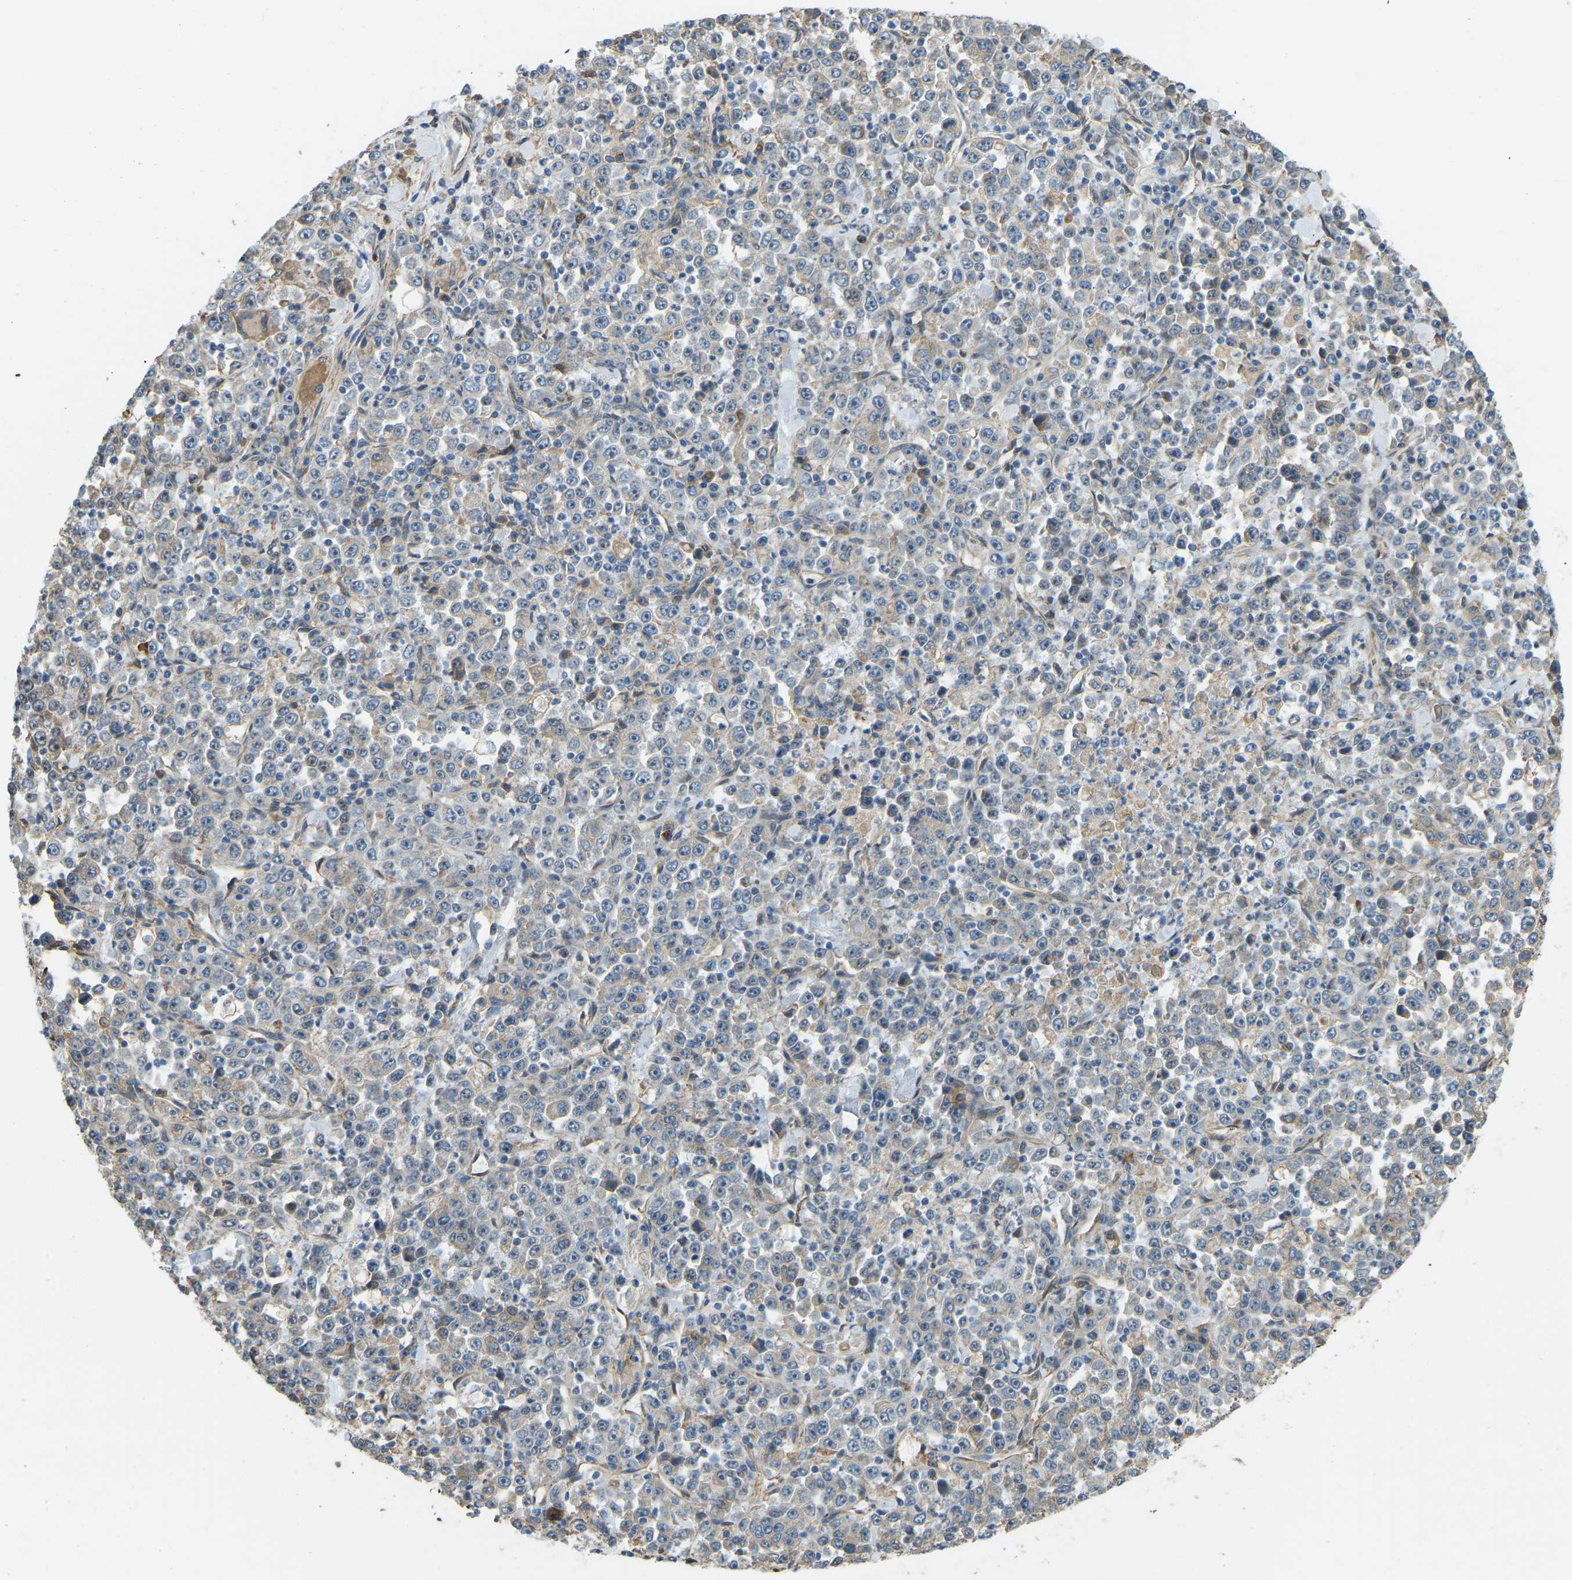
{"staining": {"intensity": "negative", "quantity": "none", "location": "none"}, "tissue": "stomach cancer", "cell_type": "Tumor cells", "image_type": "cancer", "snomed": [{"axis": "morphology", "description": "Normal tissue, NOS"}, {"axis": "morphology", "description": "Adenocarcinoma, NOS"}, {"axis": "topography", "description": "Stomach, upper"}, {"axis": "topography", "description": "Stomach"}], "caption": "Micrograph shows no protein positivity in tumor cells of adenocarcinoma (stomach) tissue. The staining was performed using DAB to visualize the protein expression in brown, while the nuclei were stained in blue with hematoxylin (Magnification: 20x).", "gene": "OS9", "patient": {"sex": "male", "age": 59}}